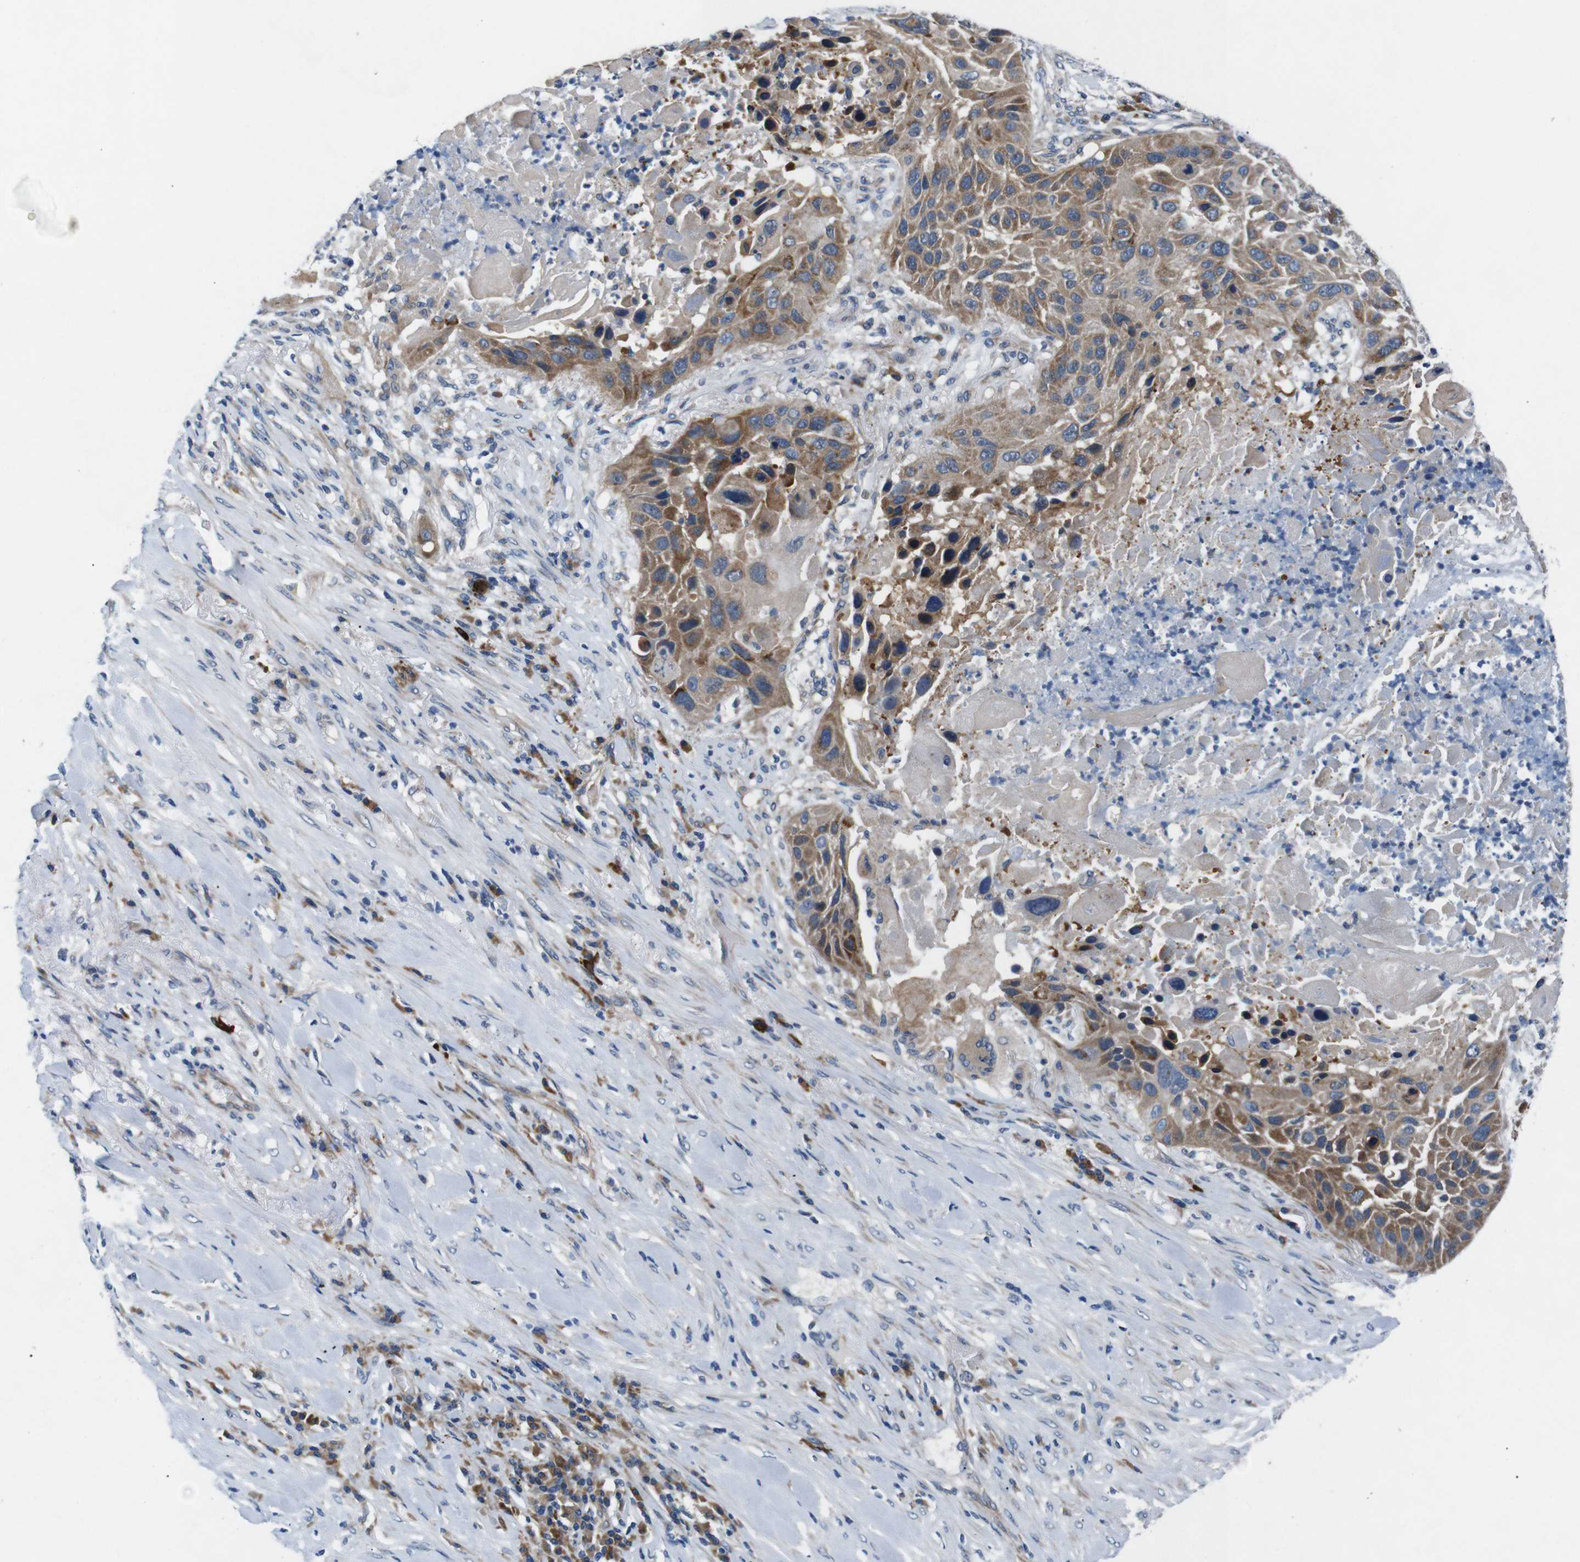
{"staining": {"intensity": "moderate", "quantity": ">75%", "location": "cytoplasmic/membranous"}, "tissue": "lung cancer", "cell_type": "Tumor cells", "image_type": "cancer", "snomed": [{"axis": "morphology", "description": "Squamous cell carcinoma, NOS"}, {"axis": "topography", "description": "Lung"}], "caption": "Protein staining by IHC displays moderate cytoplasmic/membranous positivity in approximately >75% of tumor cells in squamous cell carcinoma (lung). (Brightfield microscopy of DAB IHC at high magnification).", "gene": "JAK1", "patient": {"sex": "male", "age": 57}}